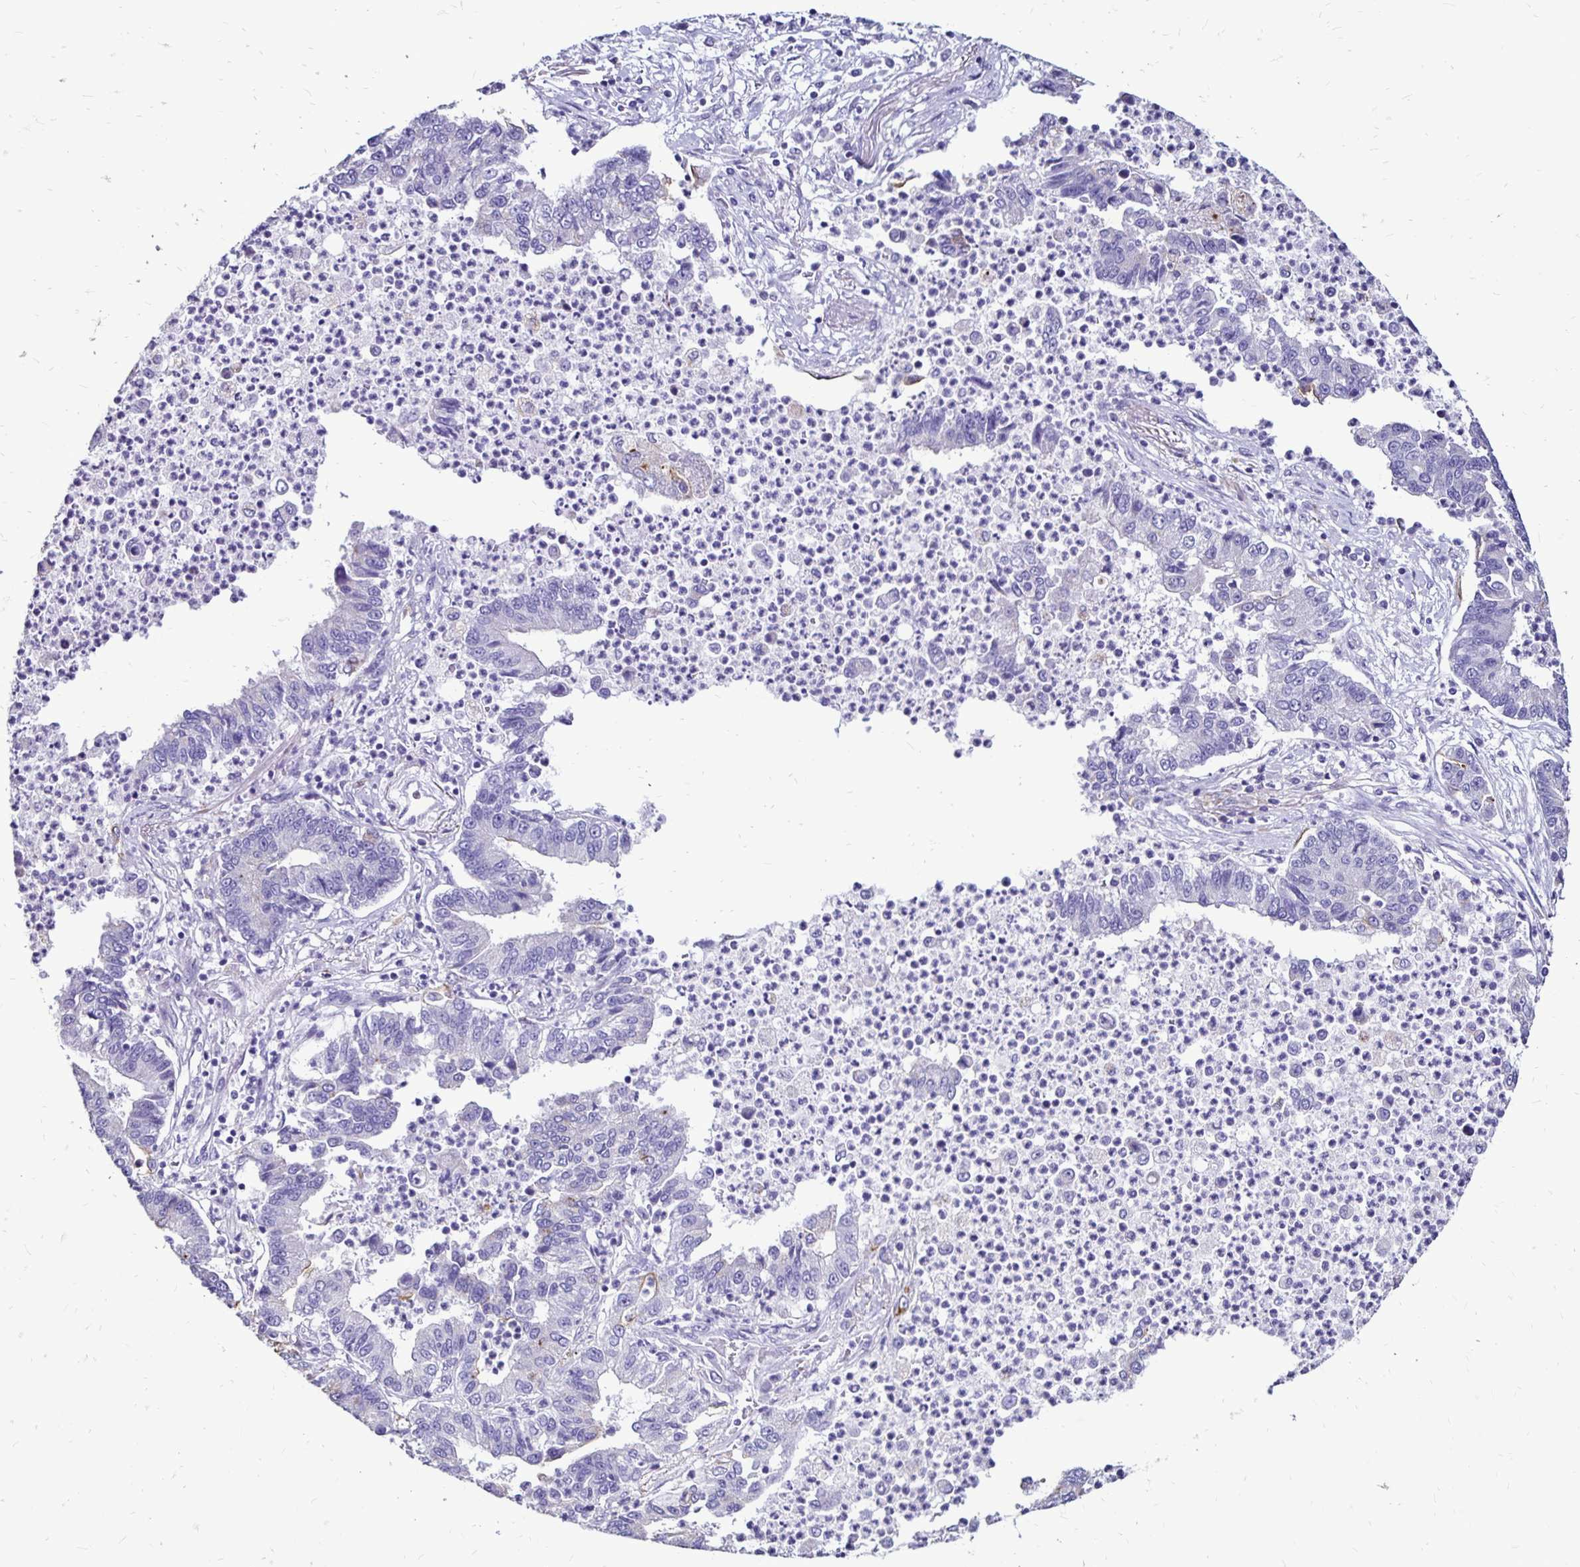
{"staining": {"intensity": "negative", "quantity": "none", "location": "none"}, "tissue": "lung cancer", "cell_type": "Tumor cells", "image_type": "cancer", "snomed": [{"axis": "morphology", "description": "Adenocarcinoma, NOS"}, {"axis": "topography", "description": "Lung"}], "caption": "High power microscopy photomicrograph of an immunohistochemistry micrograph of lung cancer, revealing no significant positivity in tumor cells. (DAB IHC, high magnification).", "gene": "EVPL", "patient": {"sex": "female", "age": 57}}